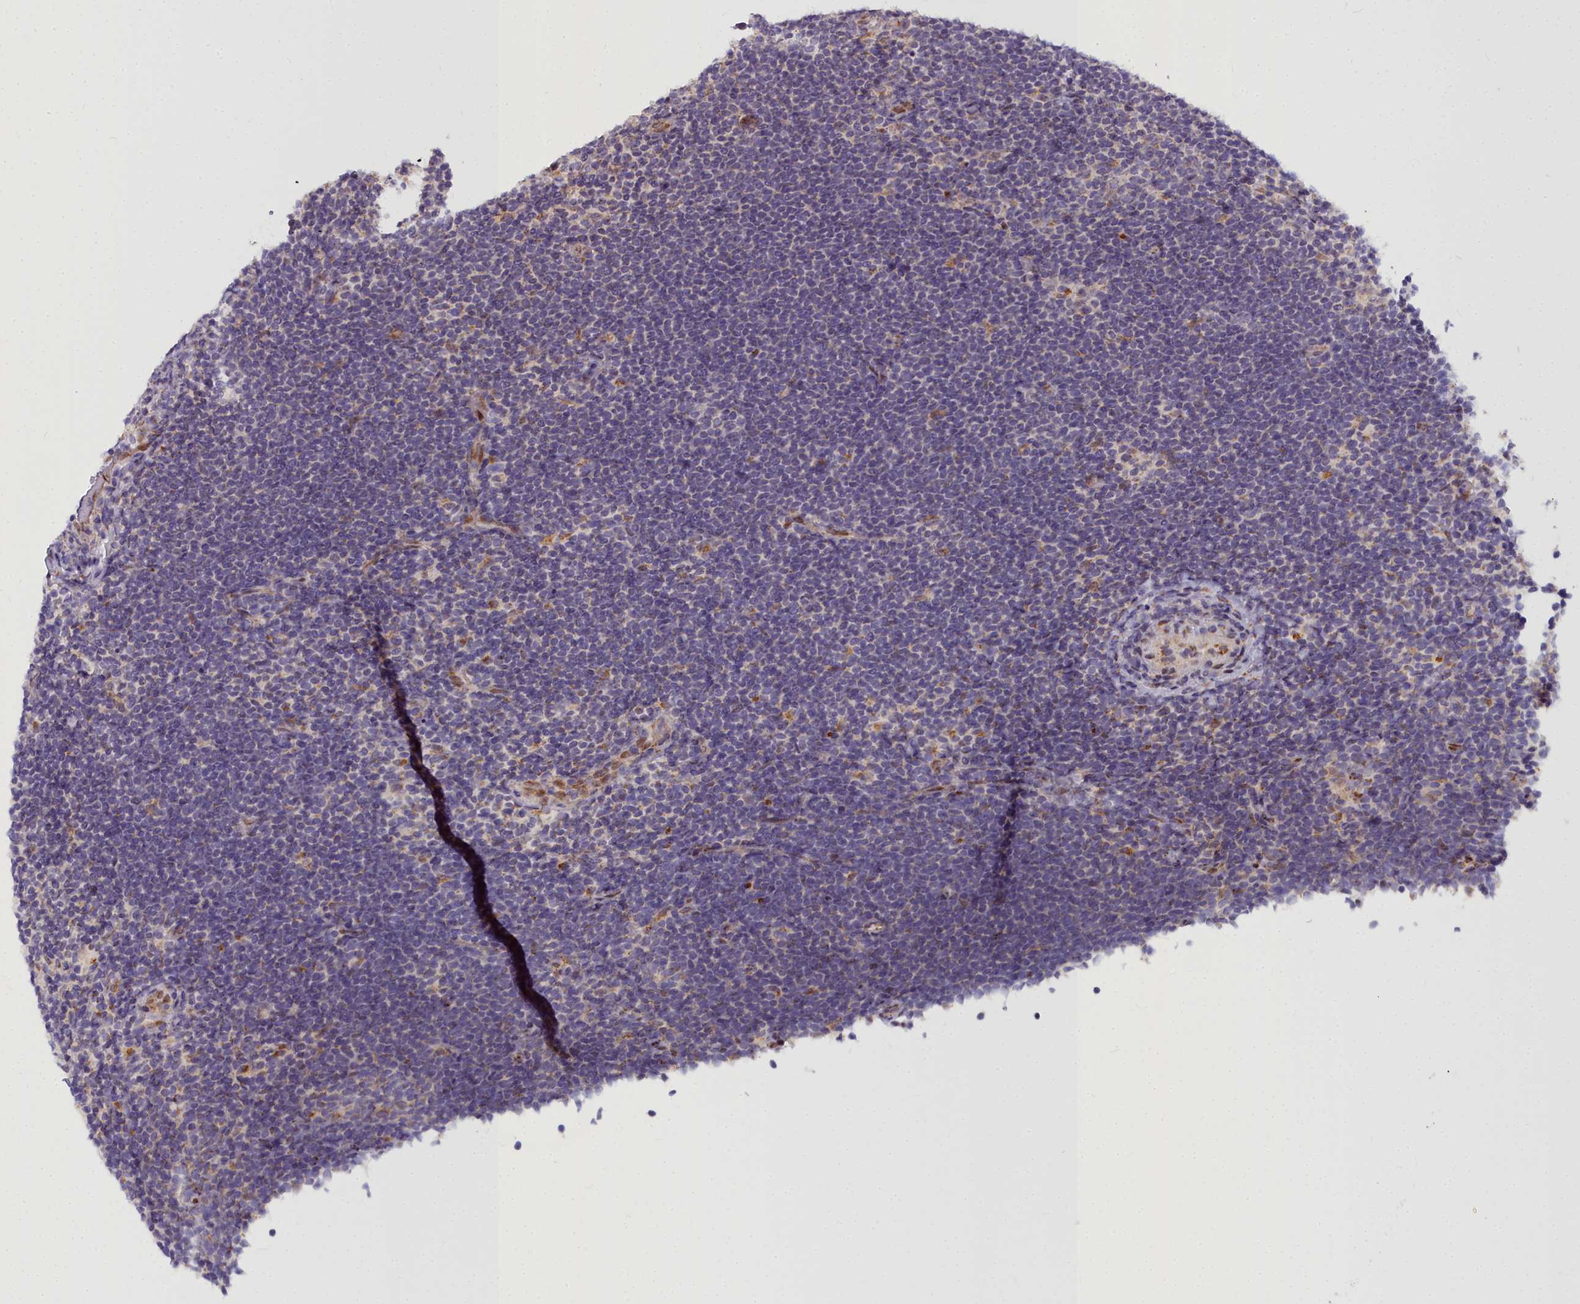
{"staining": {"intensity": "negative", "quantity": "none", "location": "none"}, "tissue": "lymphoma", "cell_type": "Tumor cells", "image_type": "cancer", "snomed": [{"axis": "morphology", "description": "Hodgkin's disease, NOS"}, {"axis": "topography", "description": "Lymph node"}], "caption": "Tumor cells are negative for brown protein staining in lymphoma. (DAB IHC with hematoxylin counter stain).", "gene": "WDPCP", "patient": {"sex": "female", "age": 57}}